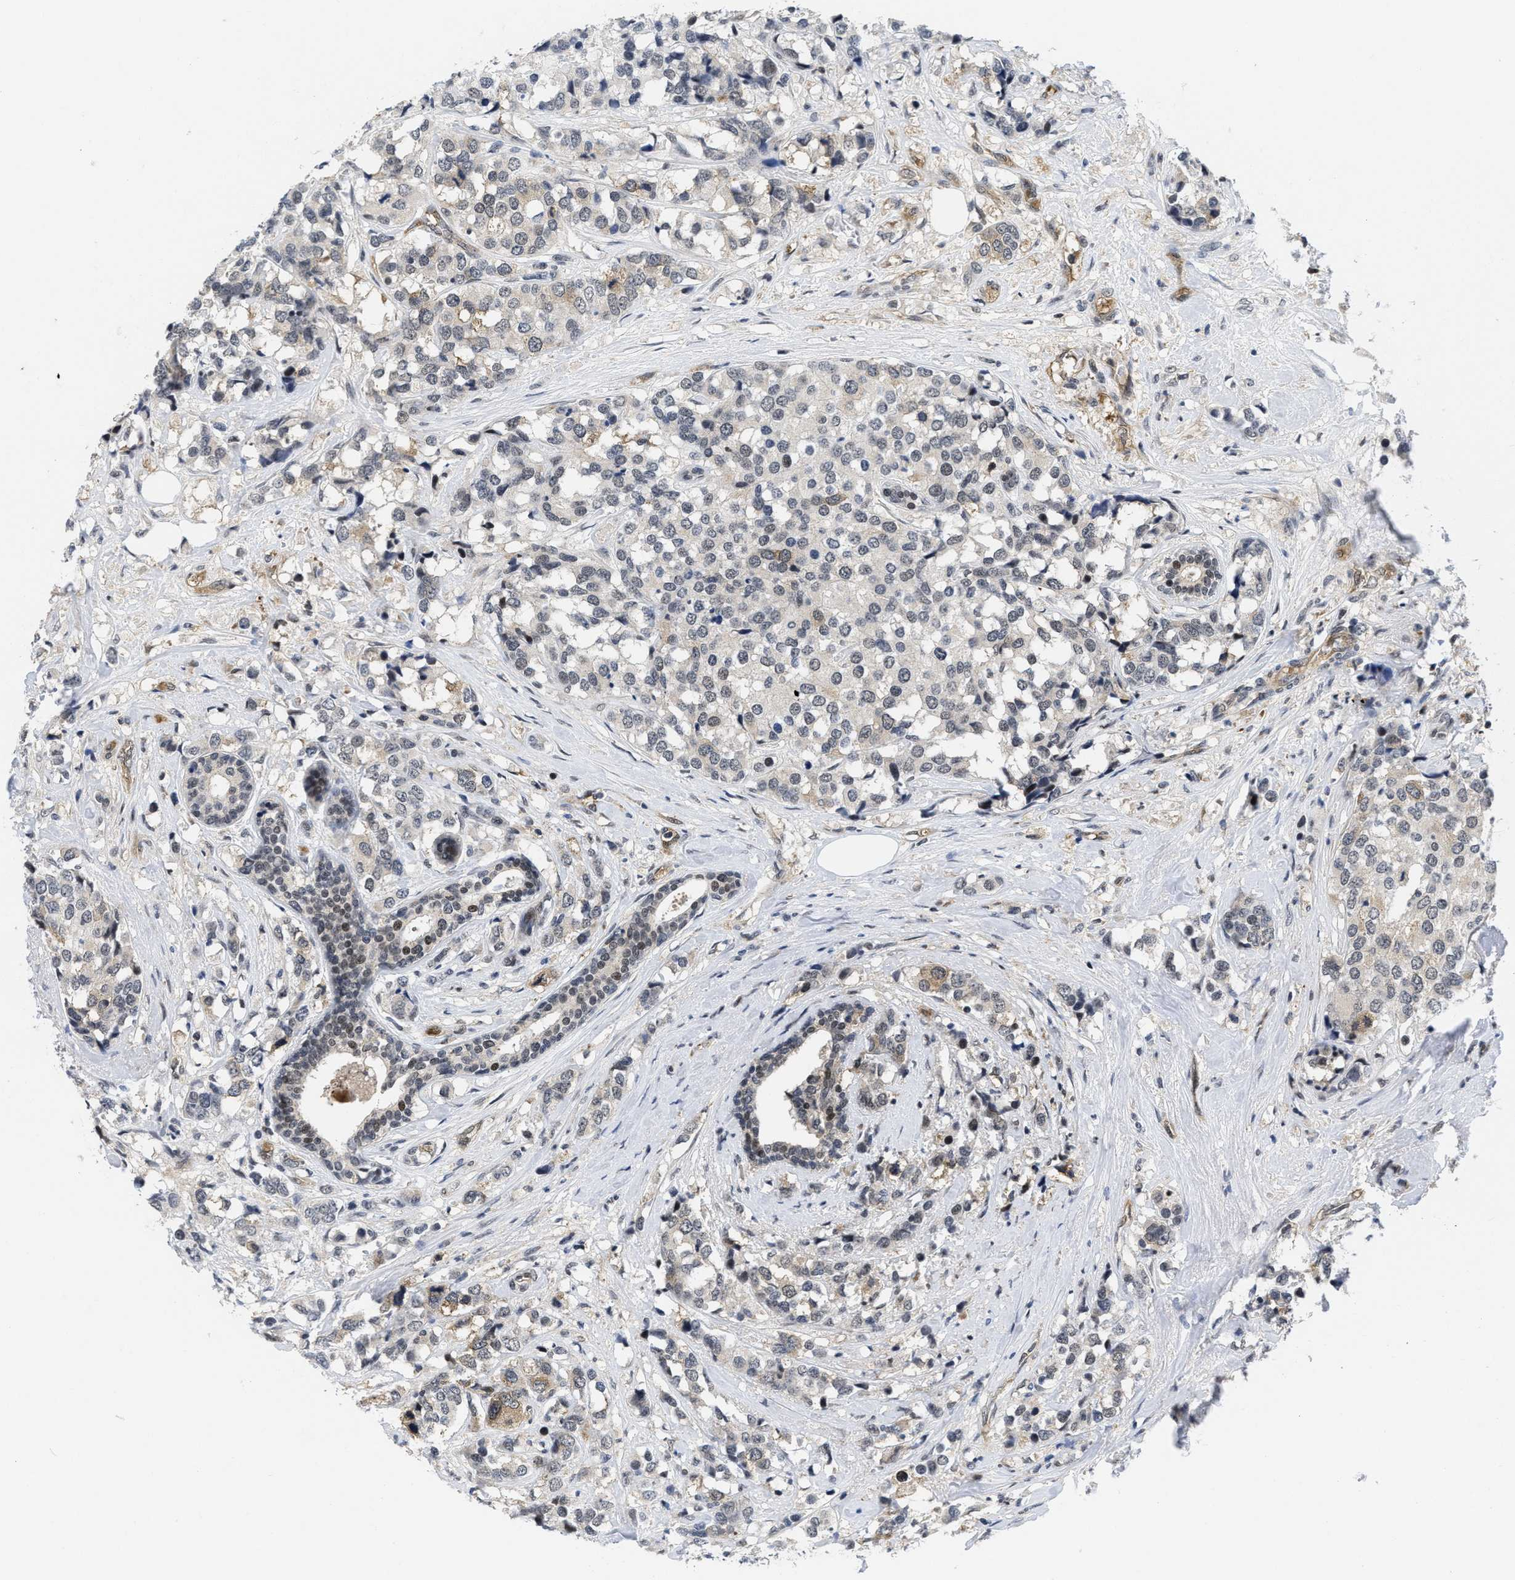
{"staining": {"intensity": "moderate", "quantity": "<25%", "location": "cytoplasmic/membranous"}, "tissue": "breast cancer", "cell_type": "Tumor cells", "image_type": "cancer", "snomed": [{"axis": "morphology", "description": "Lobular carcinoma"}, {"axis": "topography", "description": "Breast"}], "caption": "Breast lobular carcinoma stained with a brown dye displays moderate cytoplasmic/membranous positive positivity in approximately <25% of tumor cells.", "gene": "HIF1A", "patient": {"sex": "female", "age": 59}}